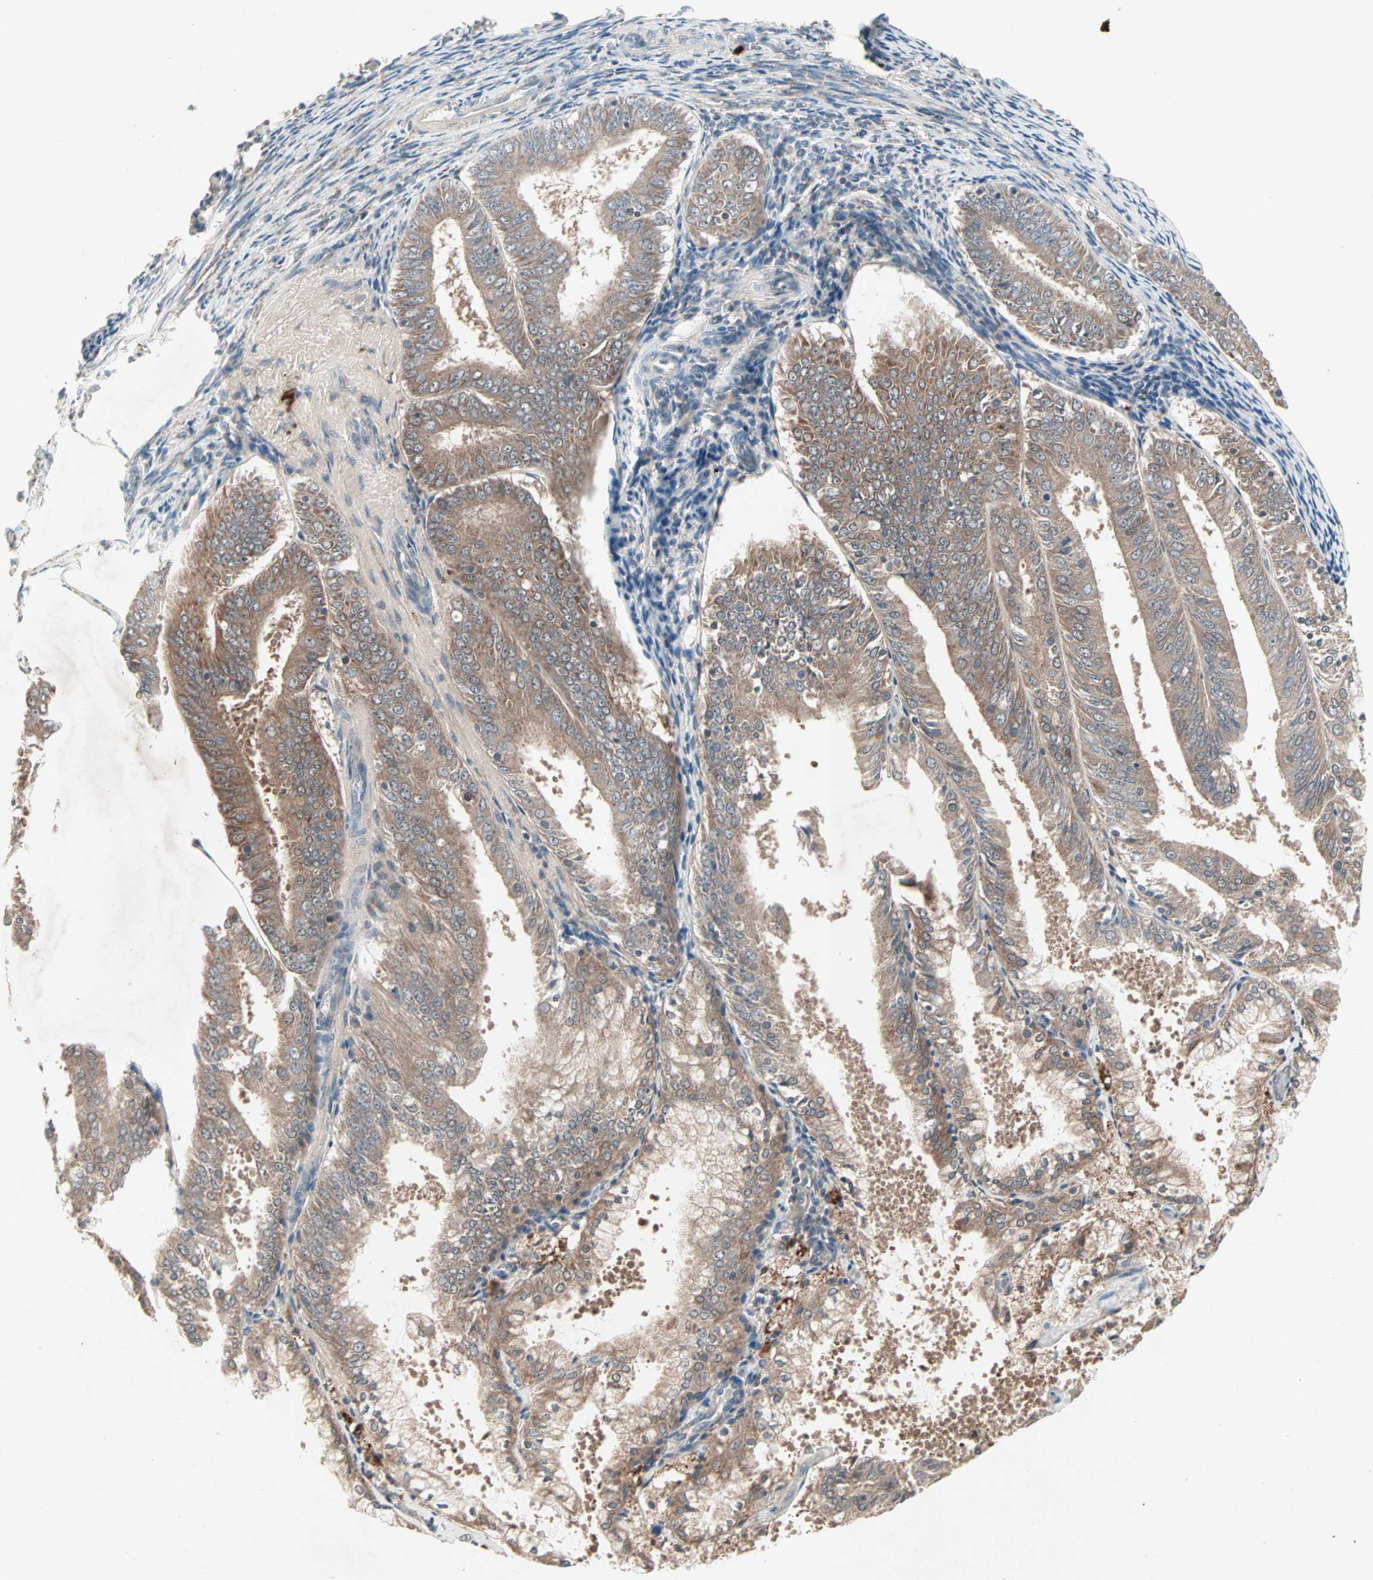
{"staining": {"intensity": "moderate", "quantity": "25%-75%", "location": "cytoplasmic/membranous"}, "tissue": "endometrial cancer", "cell_type": "Tumor cells", "image_type": "cancer", "snomed": [{"axis": "morphology", "description": "Adenocarcinoma, NOS"}, {"axis": "topography", "description": "Endometrium"}], "caption": "Endometrial adenocarcinoma stained for a protein demonstrates moderate cytoplasmic/membranous positivity in tumor cells. Nuclei are stained in blue.", "gene": "JMJD7-PLA2G4B", "patient": {"sex": "female", "age": 63}}